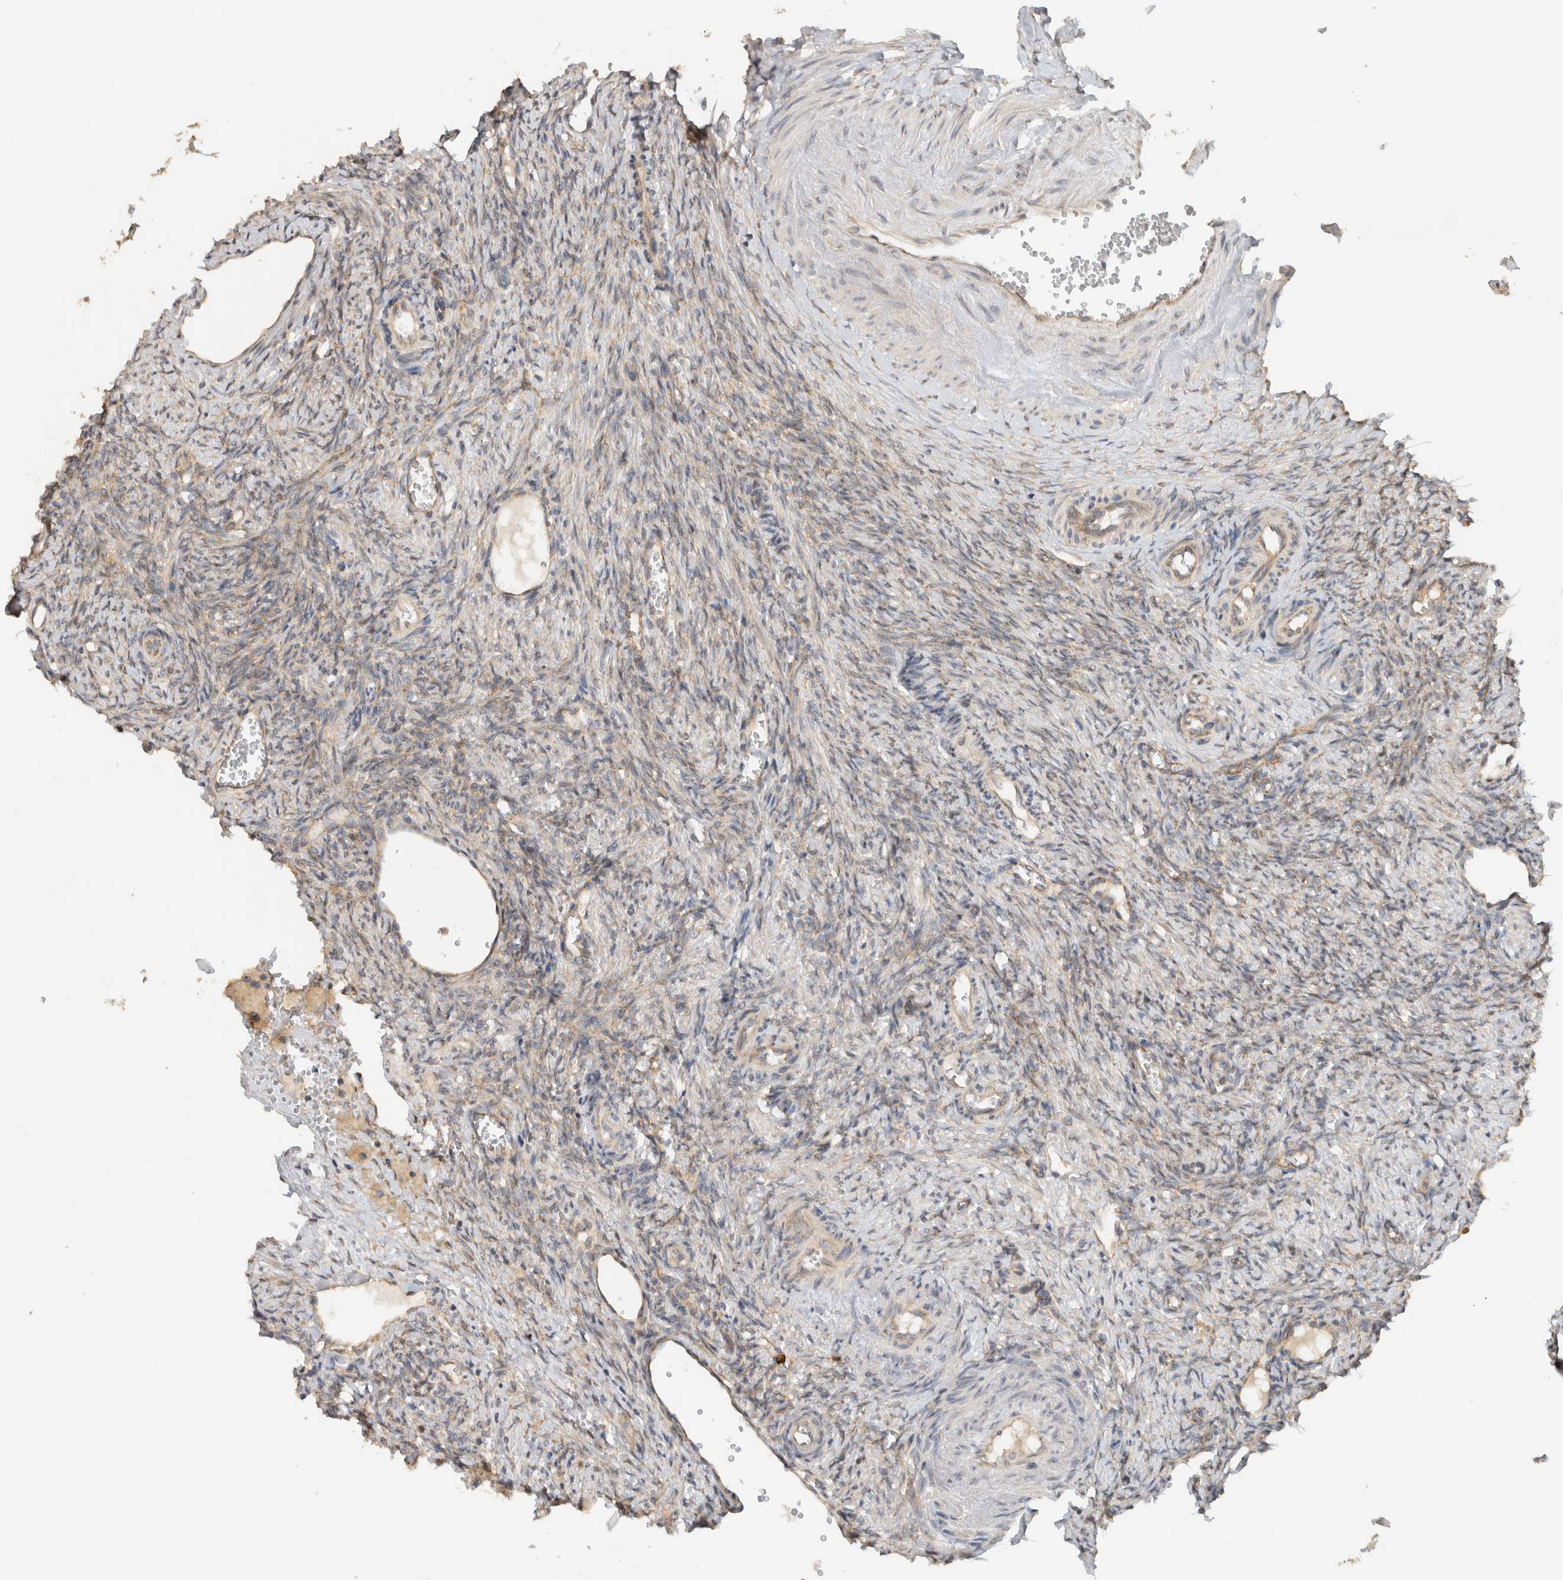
{"staining": {"intensity": "moderate", "quantity": ">75%", "location": "cytoplasmic/membranous"}, "tissue": "ovary", "cell_type": "Follicle cells", "image_type": "normal", "snomed": [{"axis": "morphology", "description": "Normal tissue, NOS"}, {"axis": "topography", "description": "Ovary"}], "caption": "Ovary stained with immunohistochemistry (IHC) reveals moderate cytoplasmic/membranous positivity in about >75% of follicle cells.", "gene": "PUM1", "patient": {"sex": "female", "age": 41}}